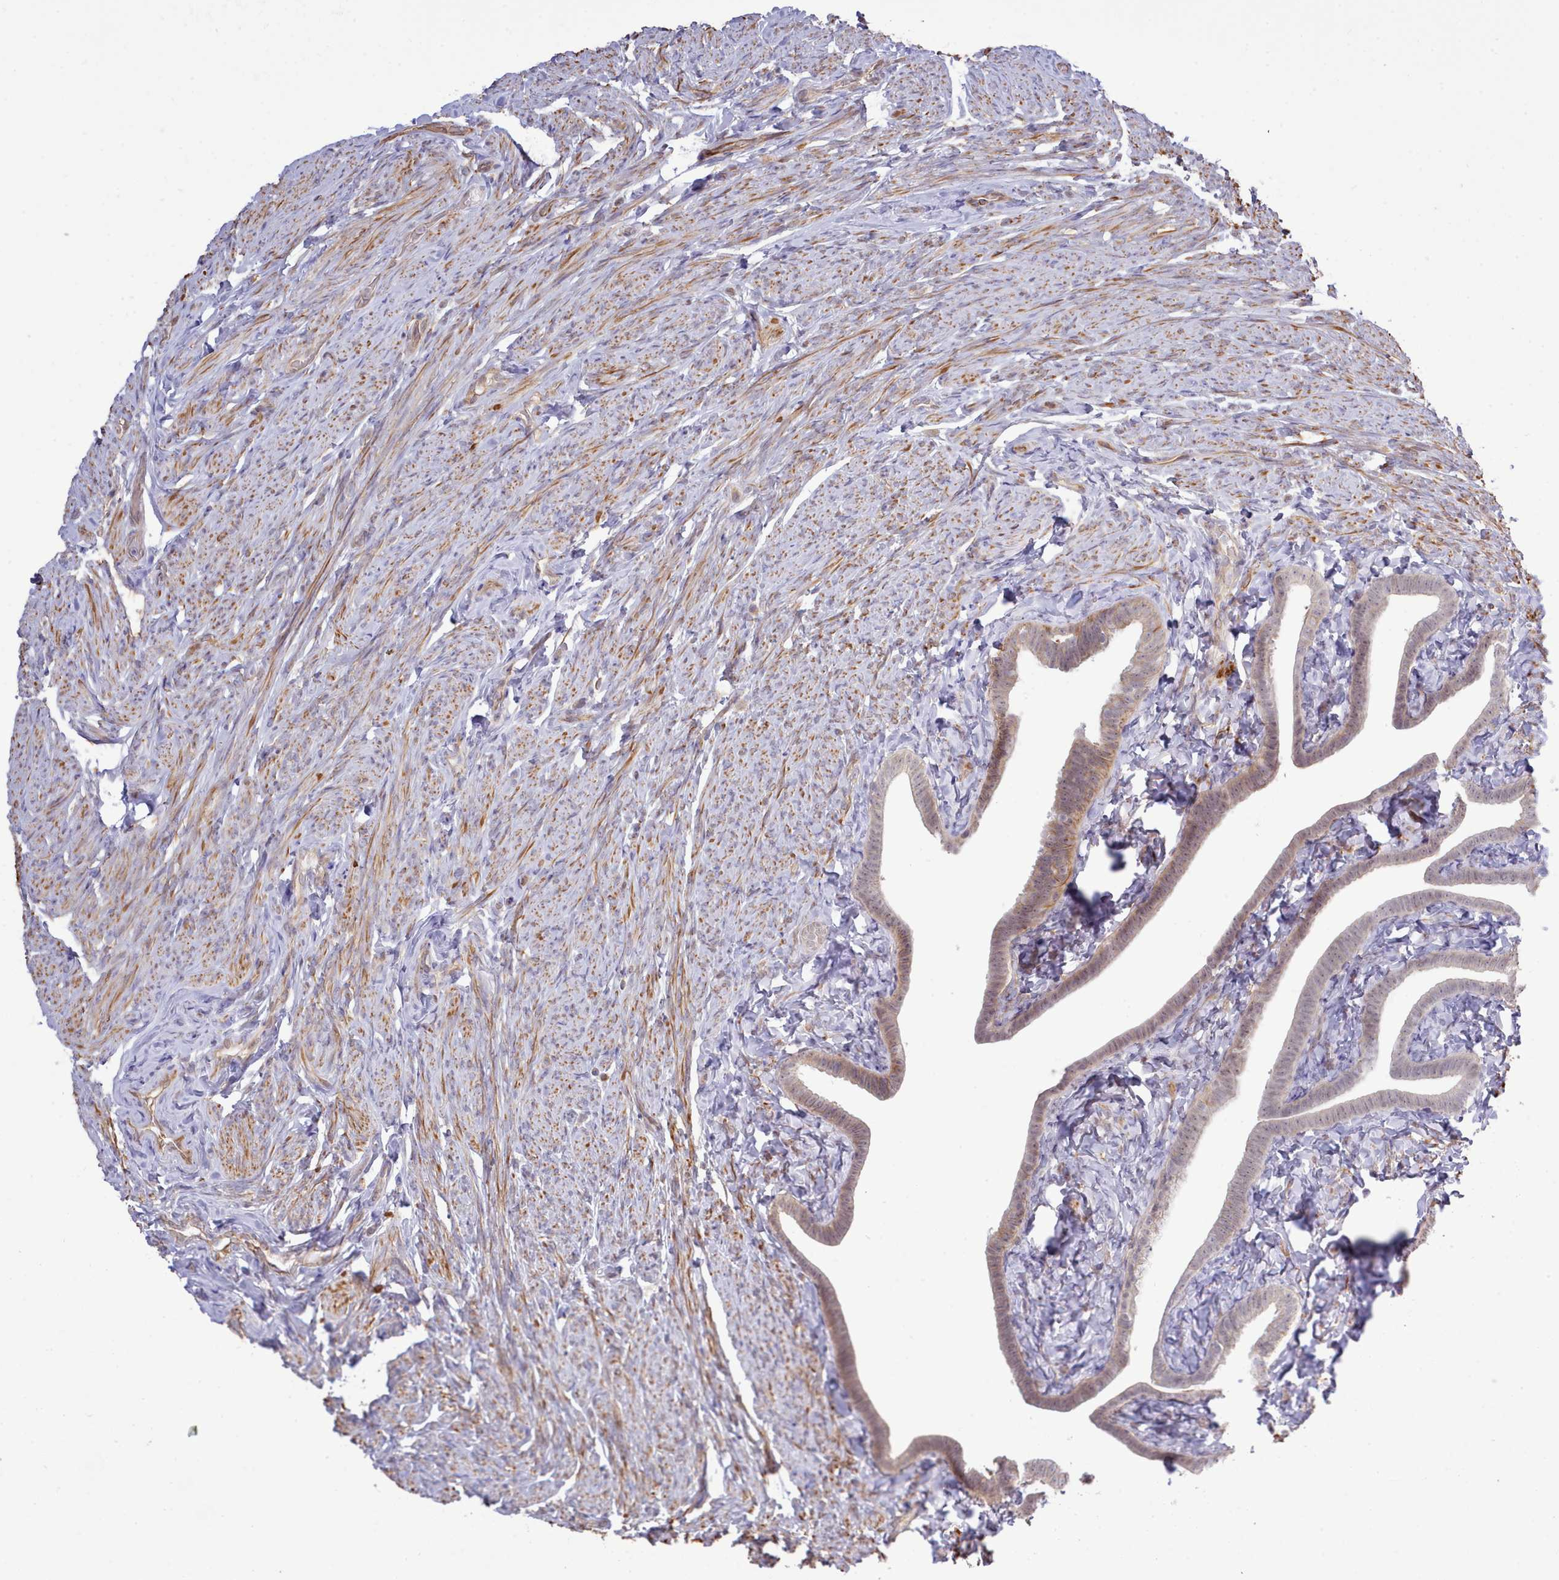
{"staining": {"intensity": "moderate", "quantity": "<25%", "location": "cytoplasmic/membranous,nuclear"}, "tissue": "fallopian tube", "cell_type": "Glandular cells", "image_type": "normal", "snomed": [{"axis": "morphology", "description": "Normal tissue, NOS"}, {"axis": "topography", "description": "Fallopian tube"}], "caption": "Glandular cells exhibit moderate cytoplasmic/membranous,nuclear staining in approximately <25% of cells in normal fallopian tube. The staining is performed using DAB brown chromogen to label protein expression. The nuclei are counter-stained blue using hematoxylin.", "gene": "ZC3H13", "patient": {"sex": "female", "age": 69}}